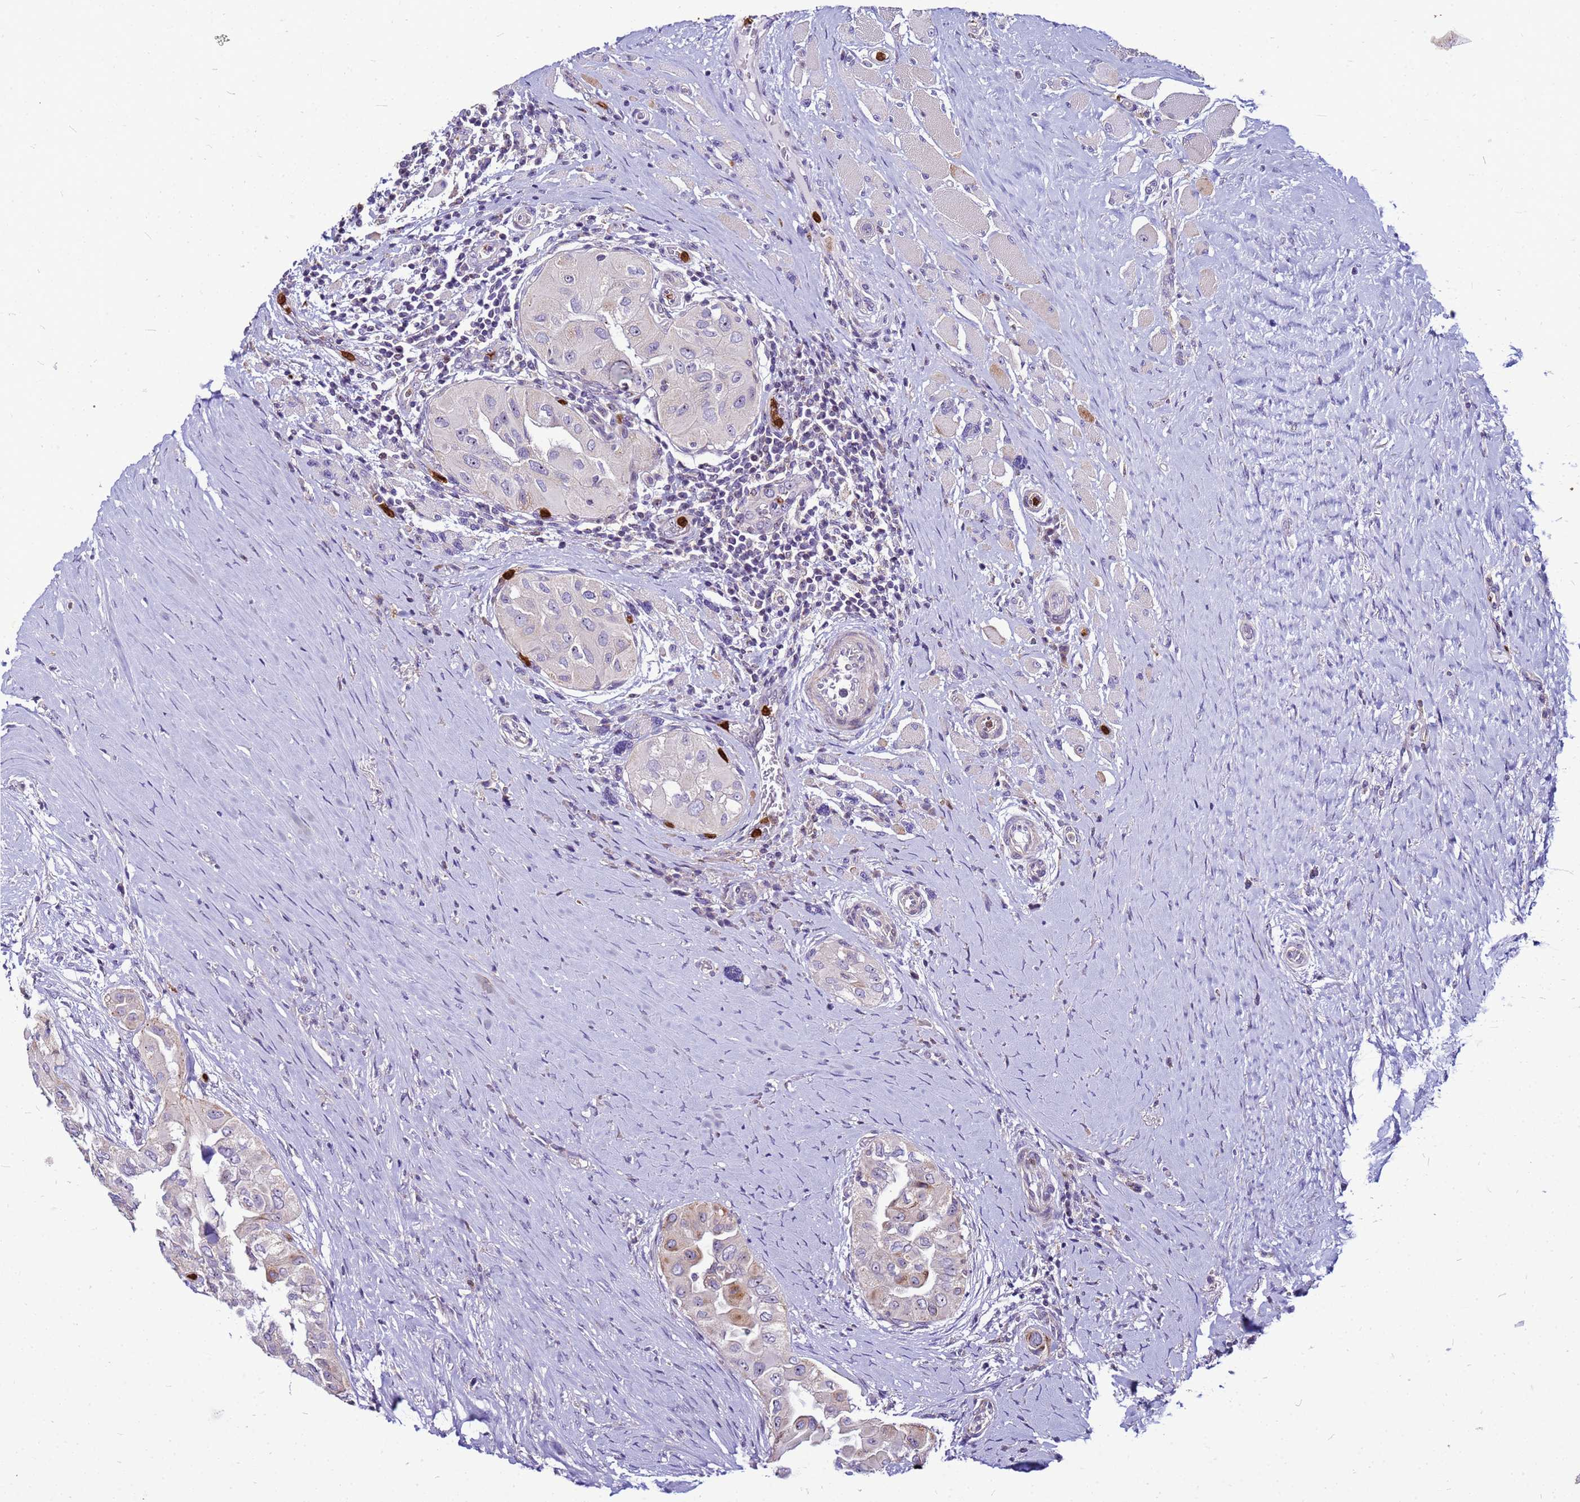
{"staining": {"intensity": "negative", "quantity": "none", "location": "none"}, "tissue": "thyroid cancer", "cell_type": "Tumor cells", "image_type": "cancer", "snomed": [{"axis": "morphology", "description": "Papillary adenocarcinoma, NOS"}, {"axis": "topography", "description": "Thyroid gland"}], "caption": "Histopathology image shows no significant protein staining in tumor cells of thyroid cancer.", "gene": "VPS4B", "patient": {"sex": "female", "age": 59}}